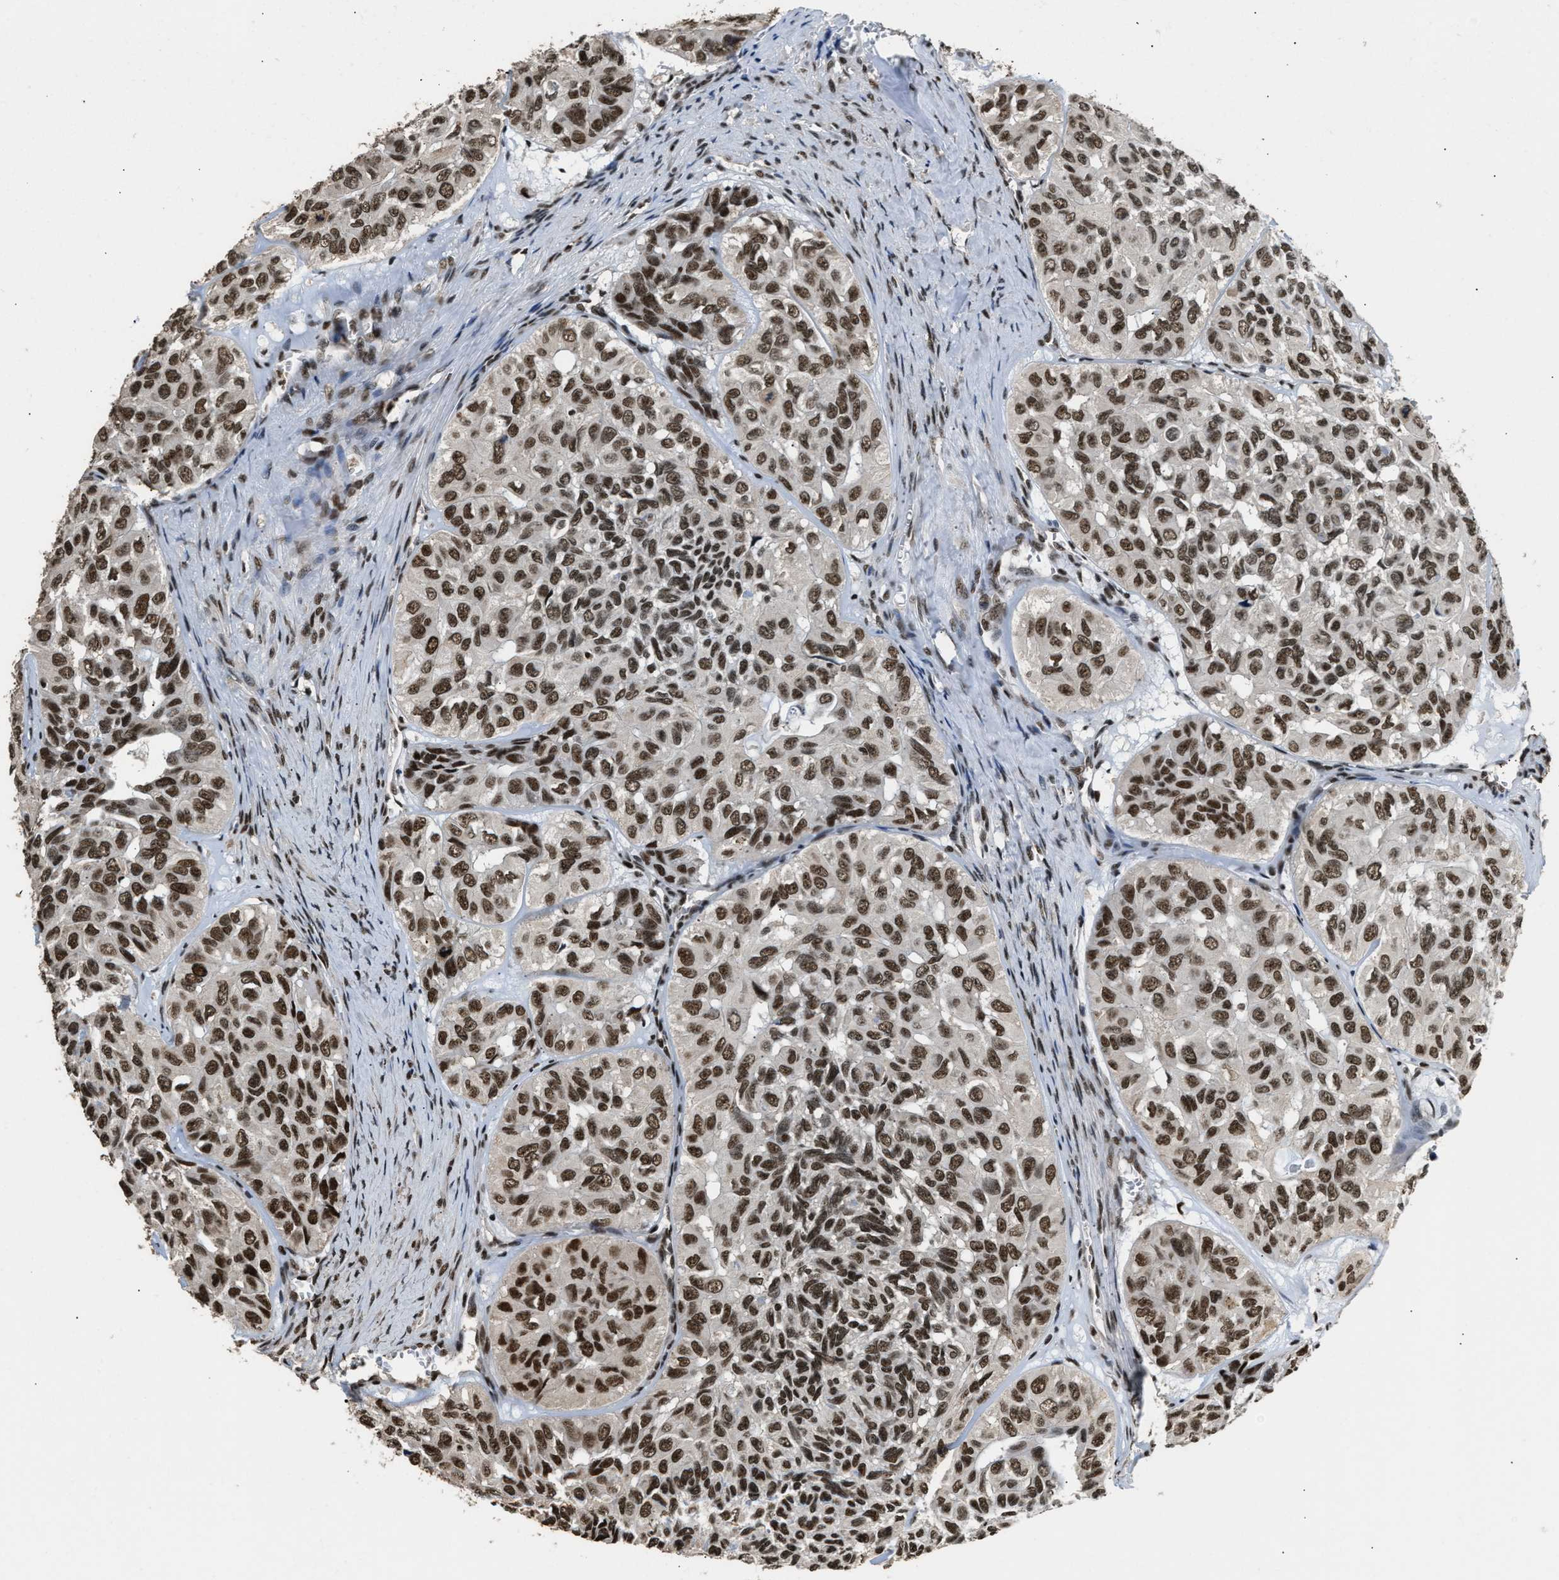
{"staining": {"intensity": "strong", "quantity": ">75%", "location": "nuclear"}, "tissue": "head and neck cancer", "cell_type": "Tumor cells", "image_type": "cancer", "snomed": [{"axis": "morphology", "description": "Adenocarcinoma, NOS"}, {"axis": "topography", "description": "Salivary gland, NOS"}, {"axis": "topography", "description": "Head-Neck"}], "caption": "Head and neck adenocarcinoma was stained to show a protein in brown. There is high levels of strong nuclear expression in approximately >75% of tumor cells.", "gene": "RAD21", "patient": {"sex": "female", "age": 76}}